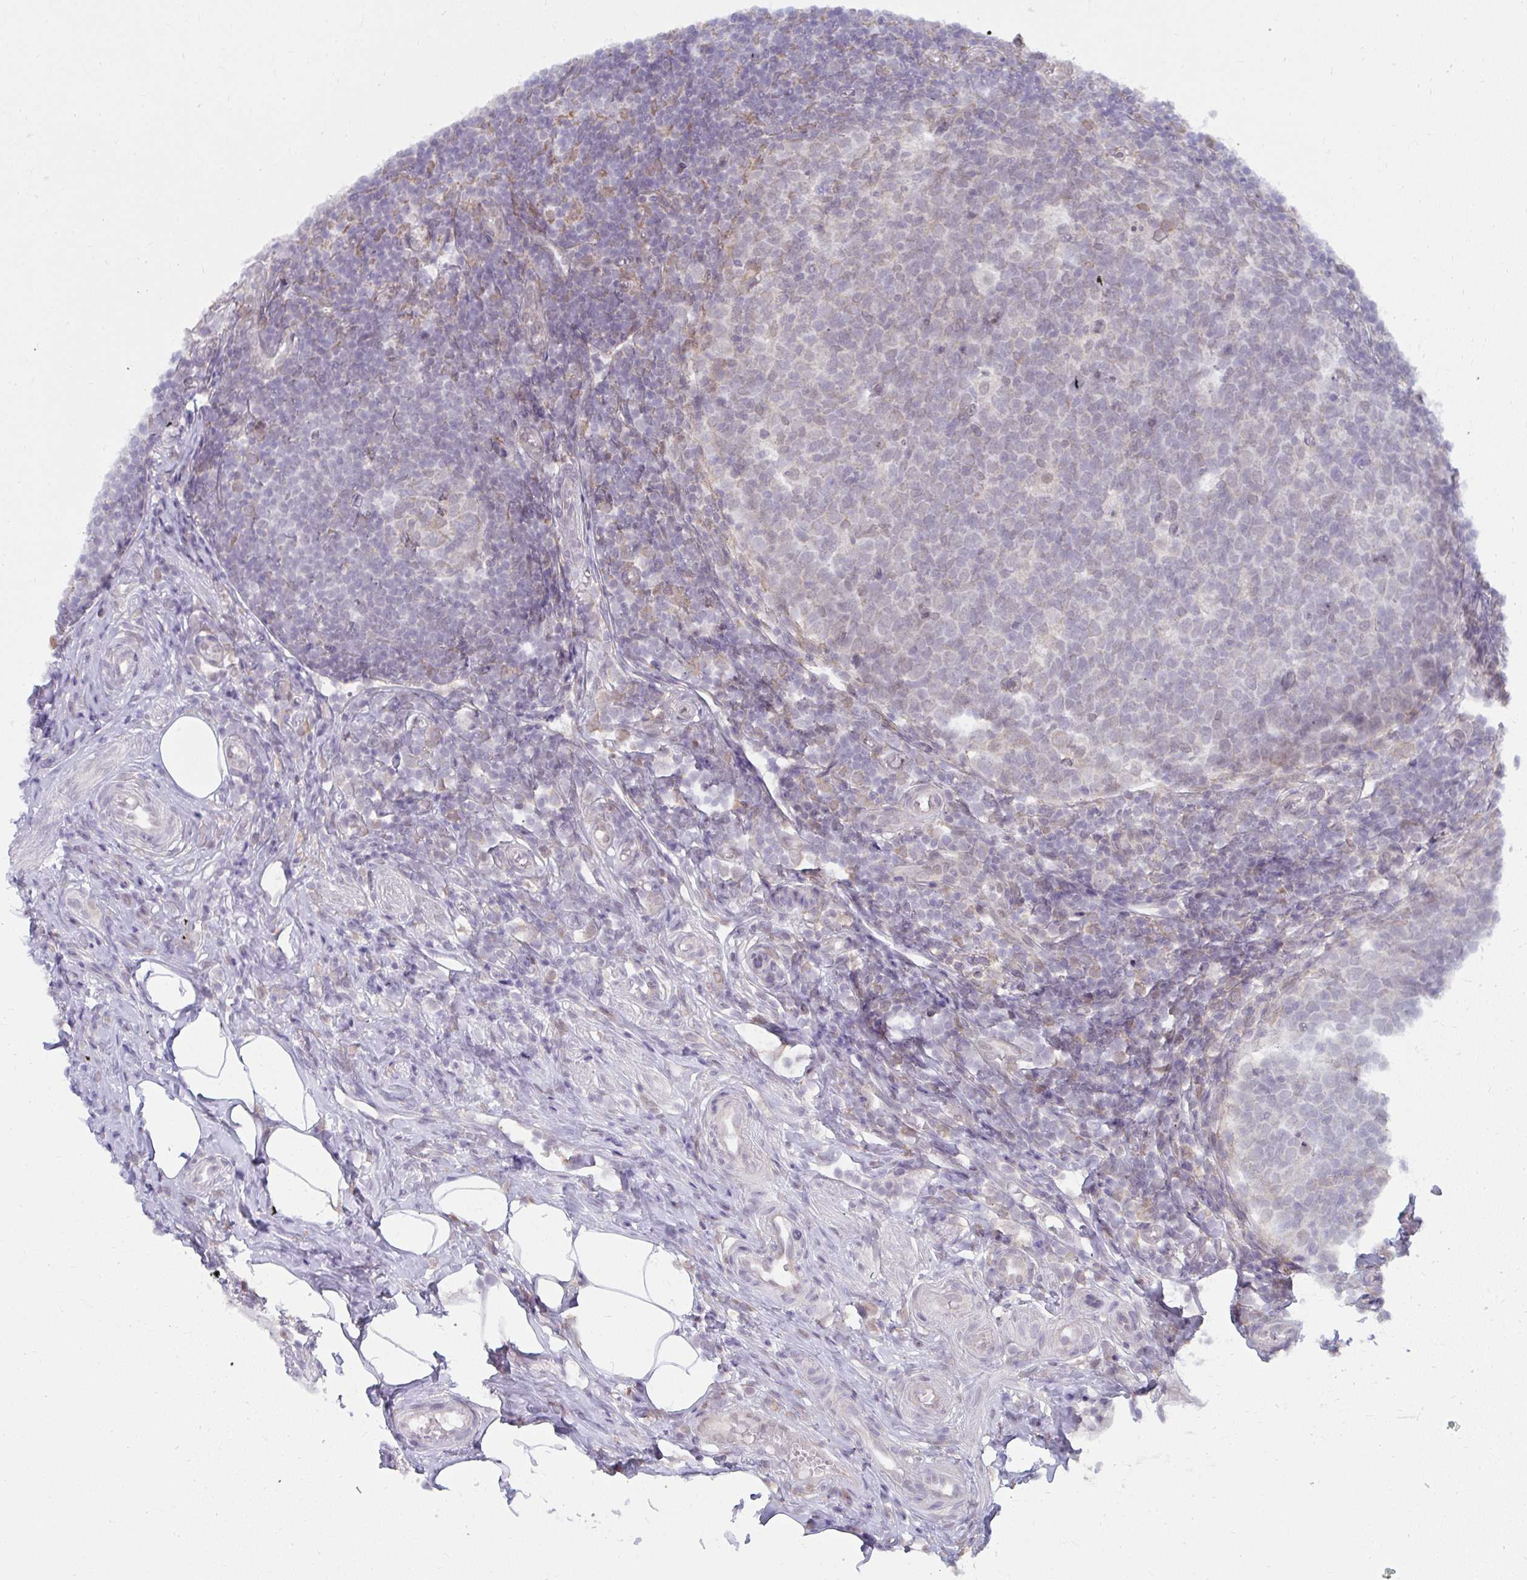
{"staining": {"intensity": "weak", "quantity": ">75%", "location": "cytoplasmic/membranous,nuclear"}, "tissue": "appendix", "cell_type": "Glandular cells", "image_type": "normal", "snomed": [{"axis": "morphology", "description": "Normal tissue, NOS"}, {"axis": "topography", "description": "Appendix"}], "caption": "A photomicrograph of human appendix stained for a protein displays weak cytoplasmic/membranous,nuclear brown staining in glandular cells. (Brightfield microscopy of DAB IHC at high magnification).", "gene": "NMNAT1", "patient": {"sex": "male", "age": 18}}